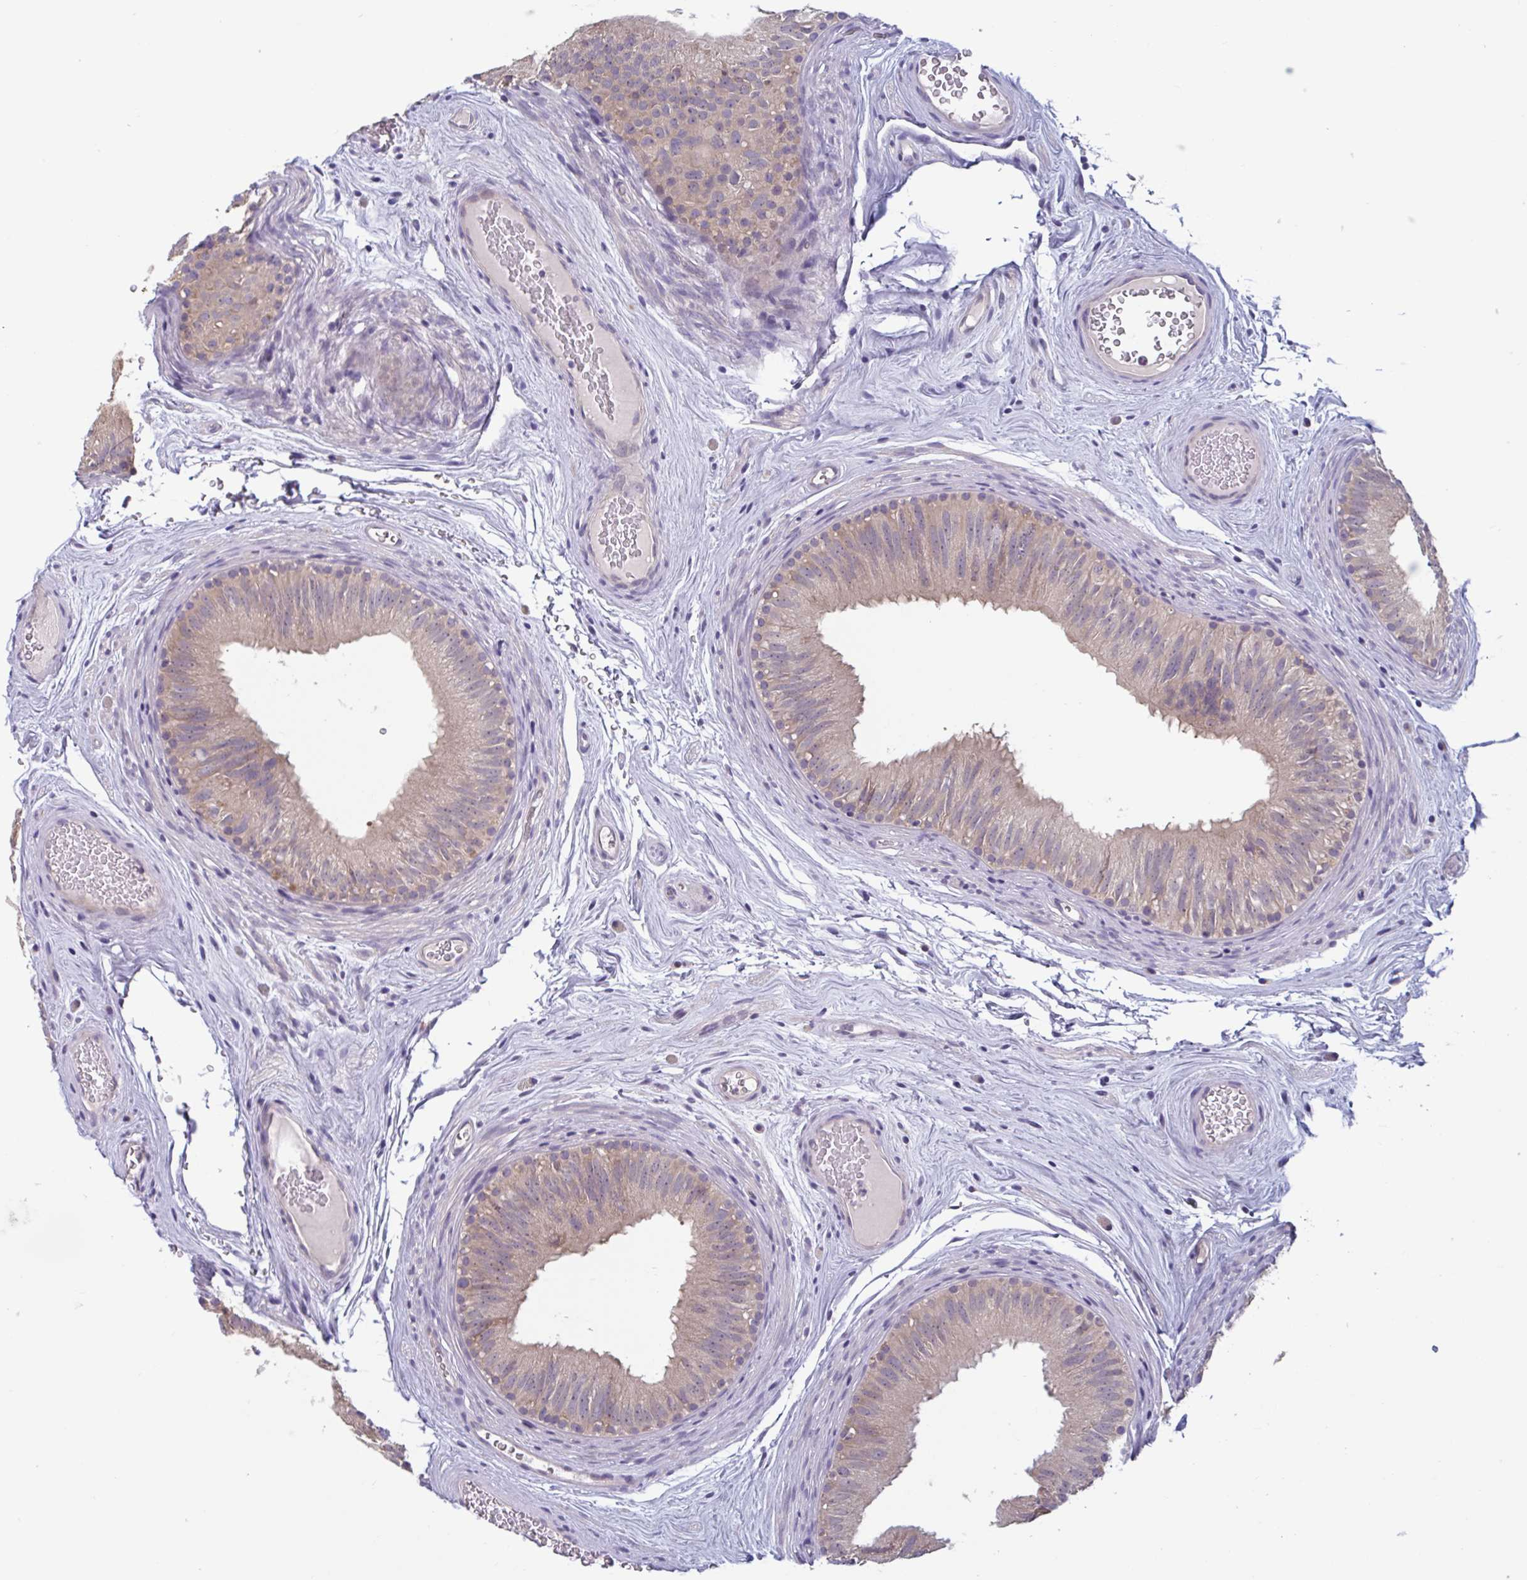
{"staining": {"intensity": "moderate", "quantity": "25%-75%", "location": "cytoplasmic/membranous"}, "tissue": "epididymis", "cell_type": "Glandular cells", "image_type": "normal", "snomed": [{"axis": "morphology", "description": "Normal tissue, NOS"}, {"axis": "topography", "description": "Epididymis"}], "caption": "Glandular cells display moderate cytoplasmic/membranous expression in about 25%-75% of cells in normal epididymis. (Brightfield microscopy of DAB IHC at high magnification).", "gene": "CD1E", "patient": {"sex": "male", "age": 44}}